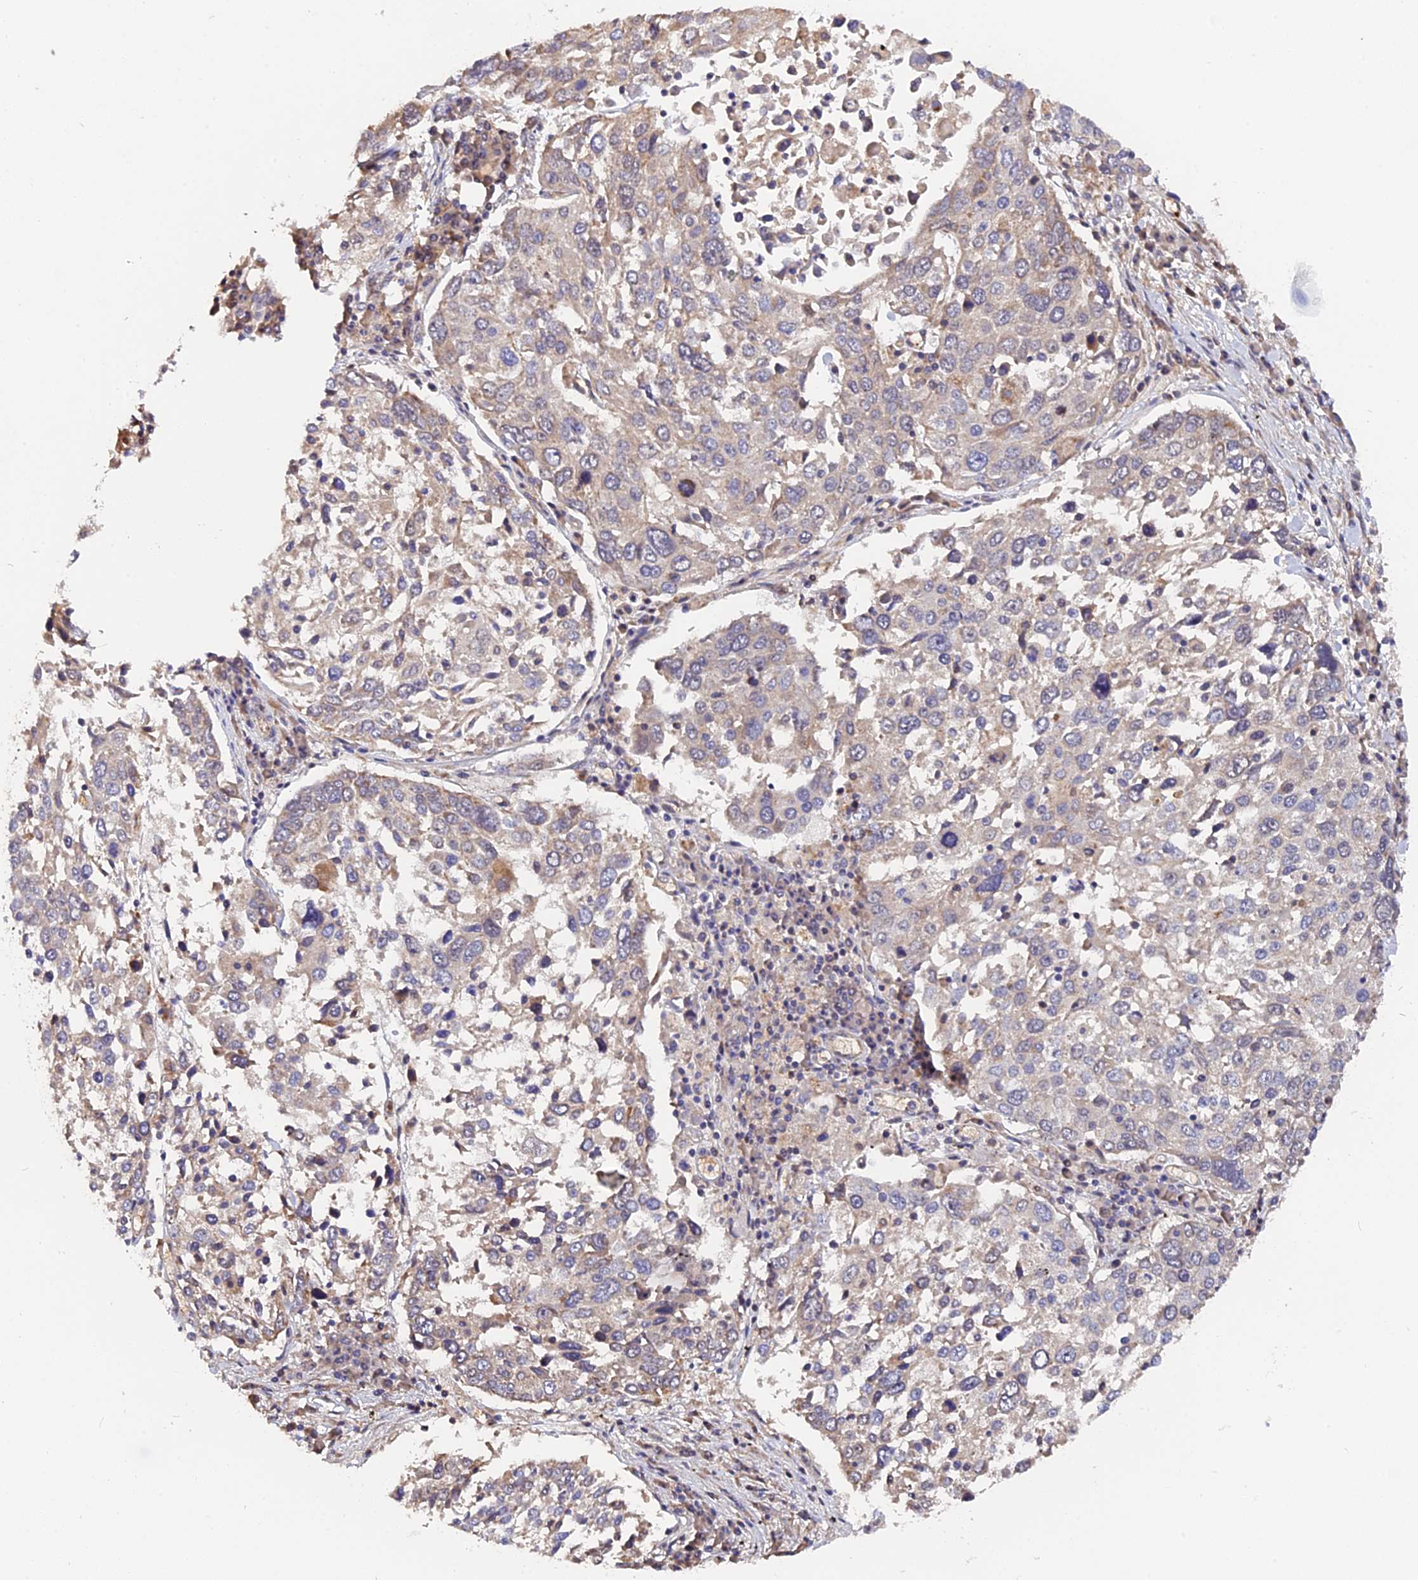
{"staining": {"intensity": "negative", "quantity": "none", "location": "none"}, "tissue": "lung cancer", "cell_type": "Tumor cells", "image_type": "cancer", "snomed": [{"axis": "morphology", "description": "Squamous cell carcinoma, NOS"}, {"axis": "topography", "description": "Lung"}], "caption": "Human lung squamous cell carcinoma stained for a protein using immunohistochemistry exhibits no expression in tumor cells.", "gene": "TRMT1", "patient": {"sex": "male", "age": 65}}